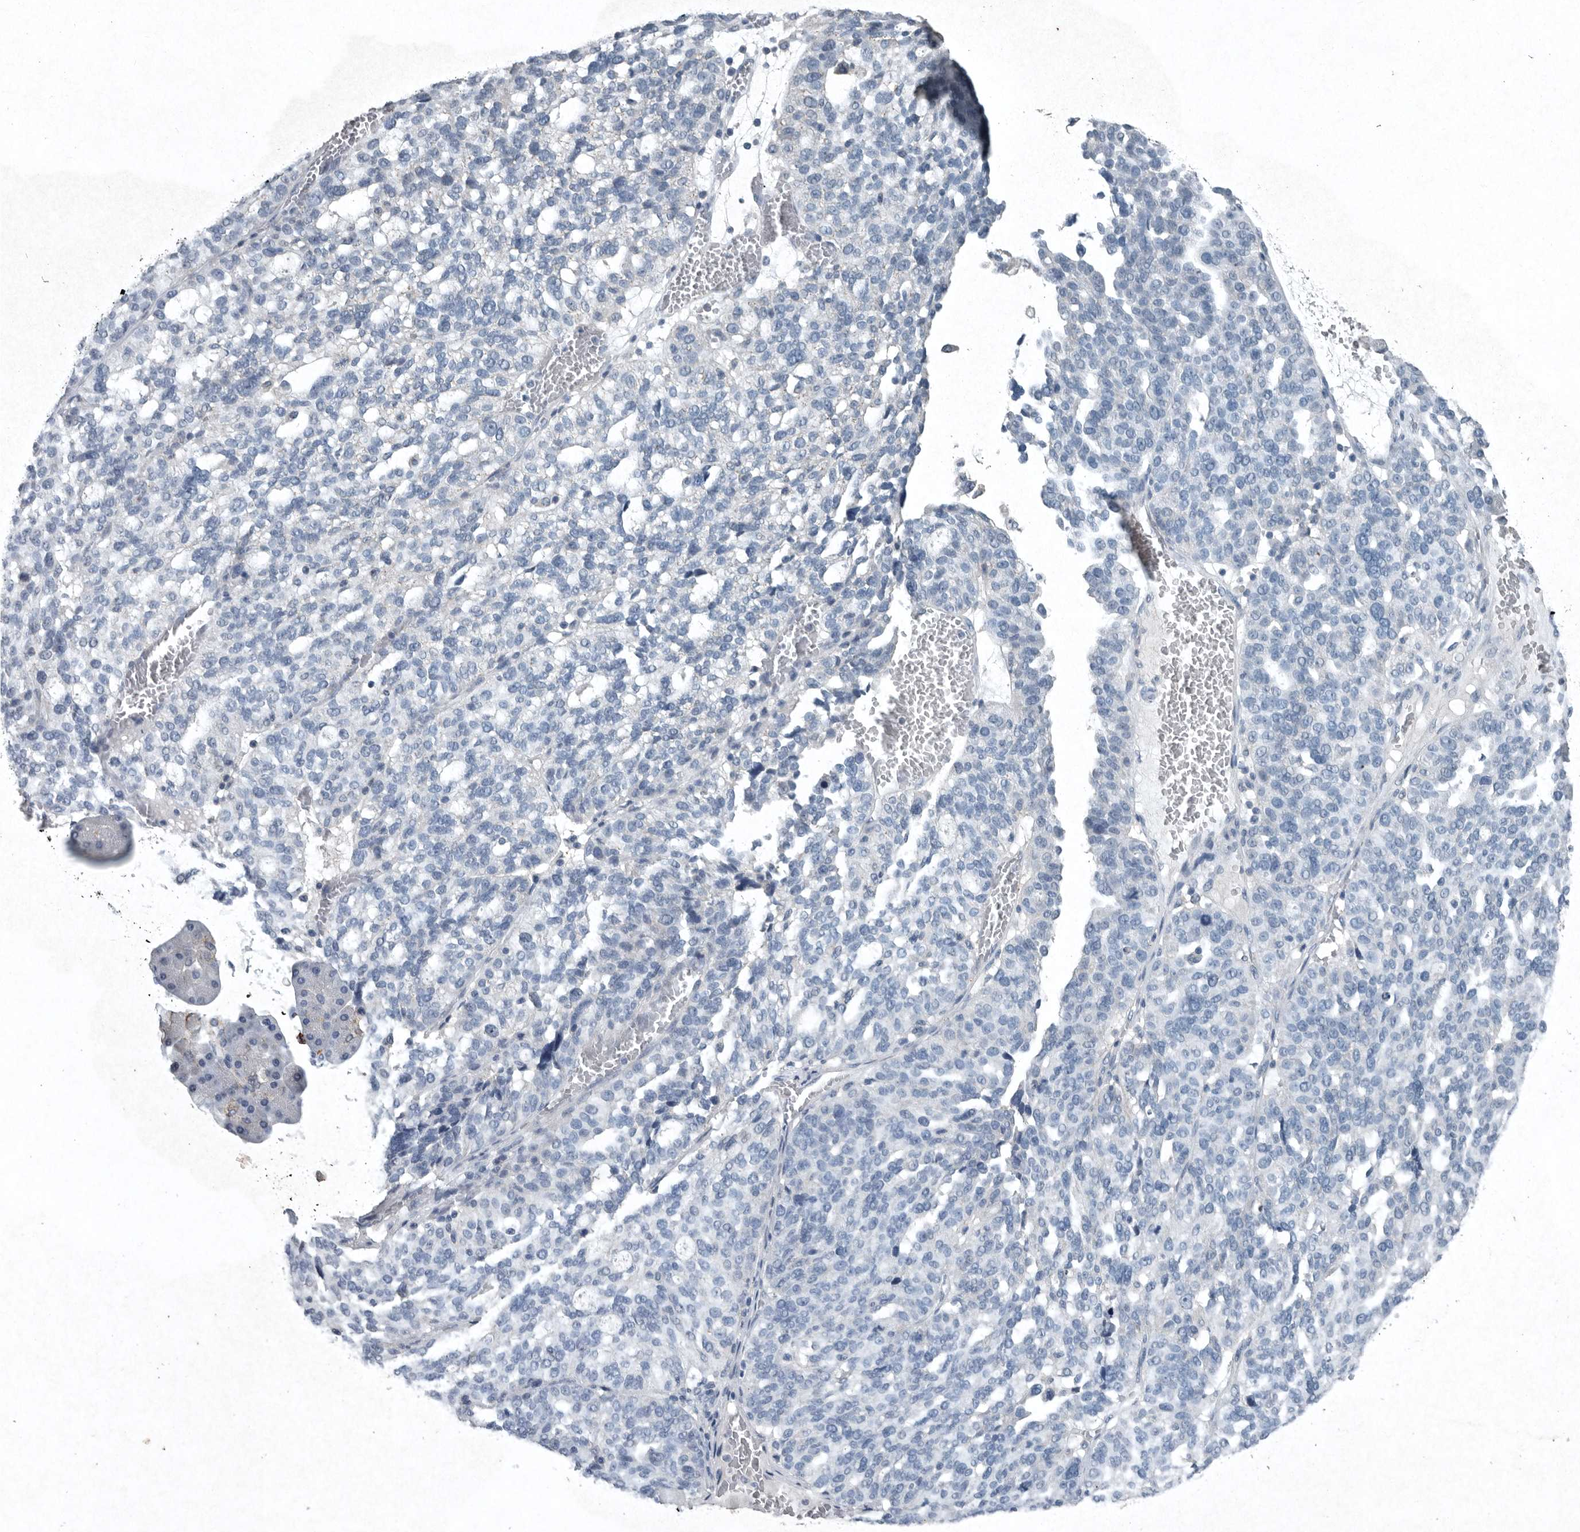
{"staining": {"intensity": "negative", "quantity": "none", "location": "none"}, "tissue": "ovarian cancer", "cell_type": "Tumor cells", "image_type": "cancer", "snomed": [{"axis": "morphology", "description": "Cystadenocarcinoma, serous, NOS"}, {"axis": "topography", "description": "Ovary"}], "caption": "Tumor cells show no significant staining in serous cystadenocarcinoma (ovarian).", "gene": "IL20", "patient": {"sex": "female", "age": 59}}